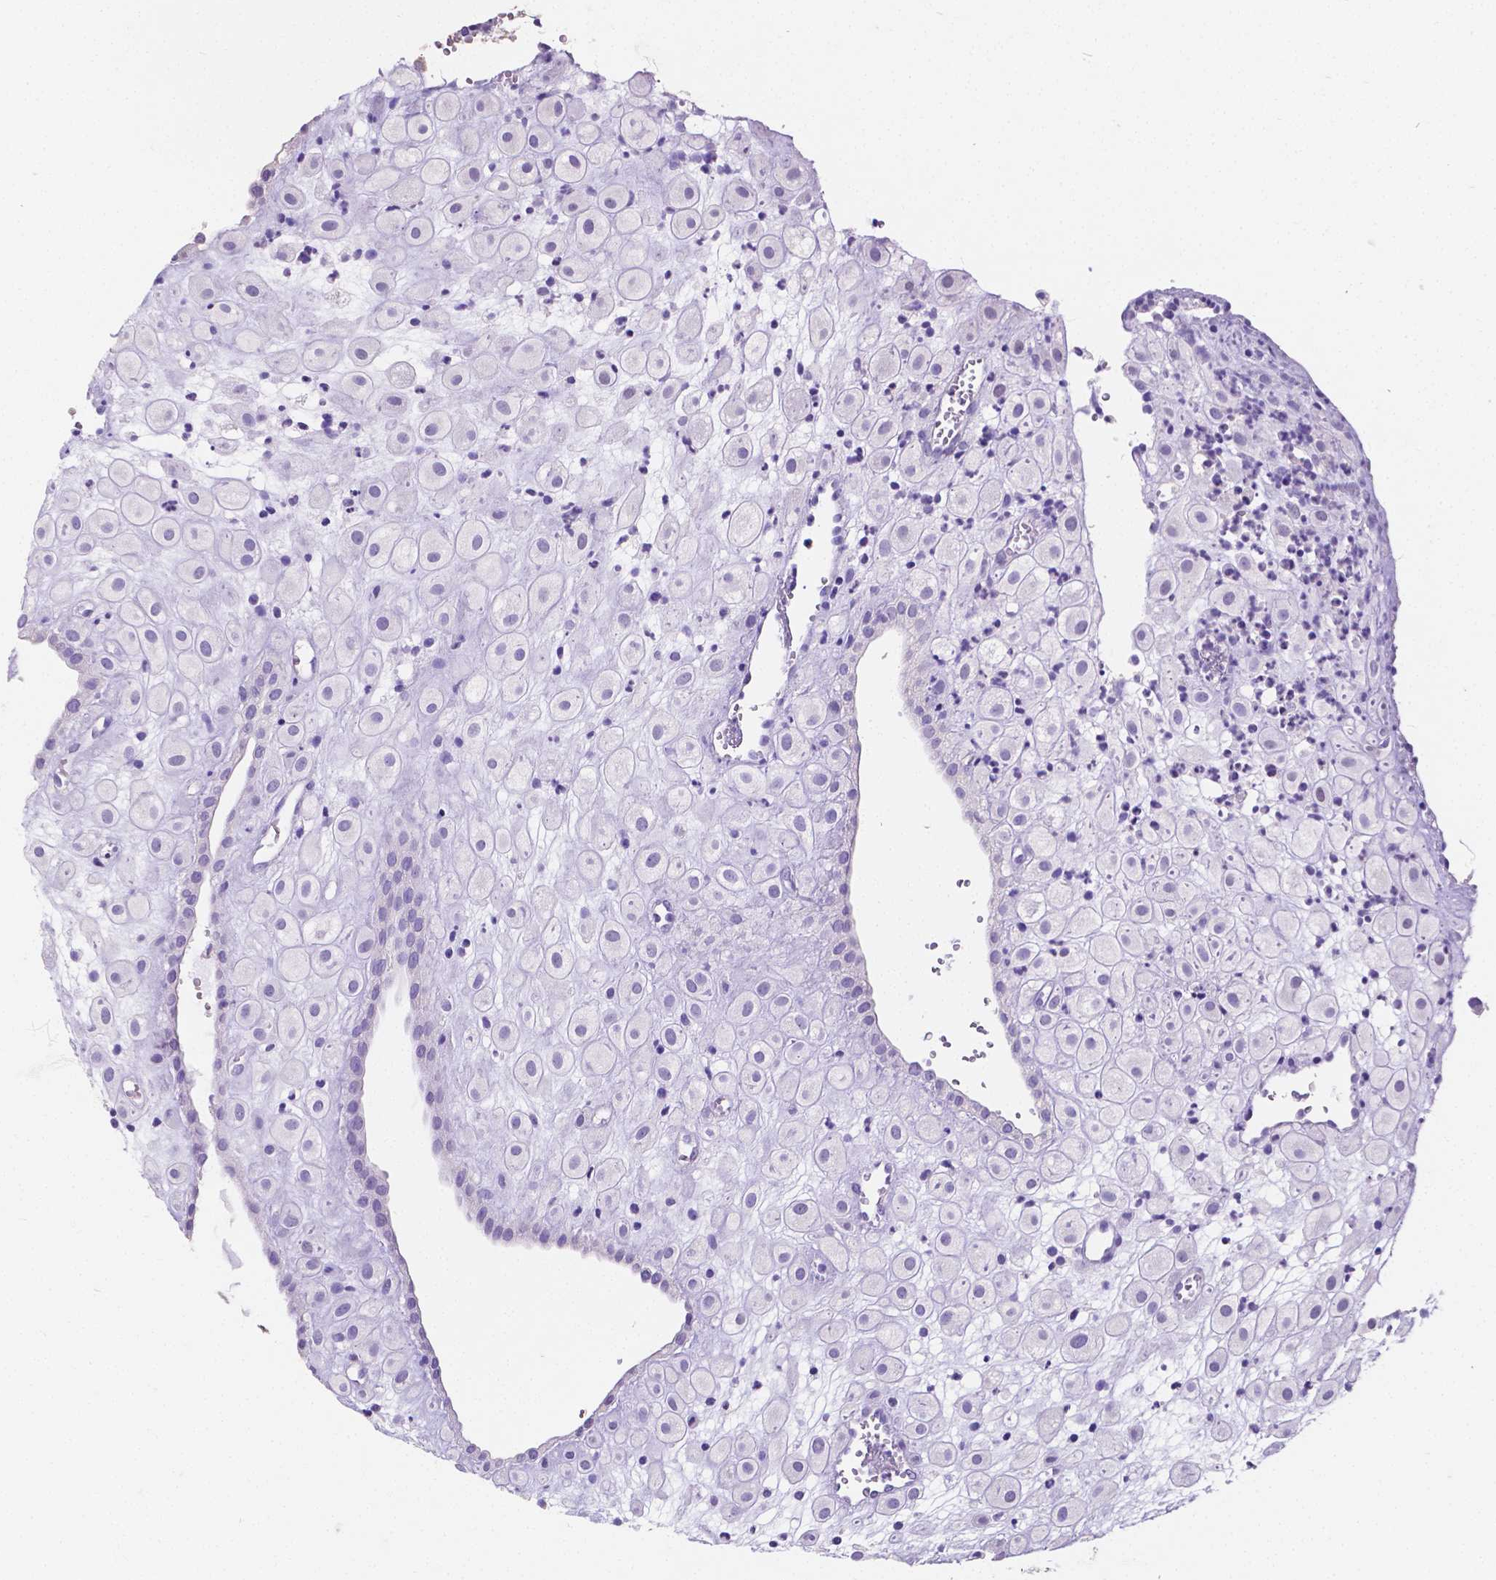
{"staining": {"intensity": "negative", "quantity": "none", "location": "none"}, "tissue": "placenta", "cell_type": "Decidual cells", "image_type": "normal", "snomed": [{"axis": "morphology", "description": "Normal tissue, NOS"}, {"axis": "topography", "description": "Placenta"}], "caption": "This is a histopathology image of IHC staining of normal placenta, which shows no staining in decidual cells.", "gene": "SATB2", "patient": {"sex": "female", "age": 24}}